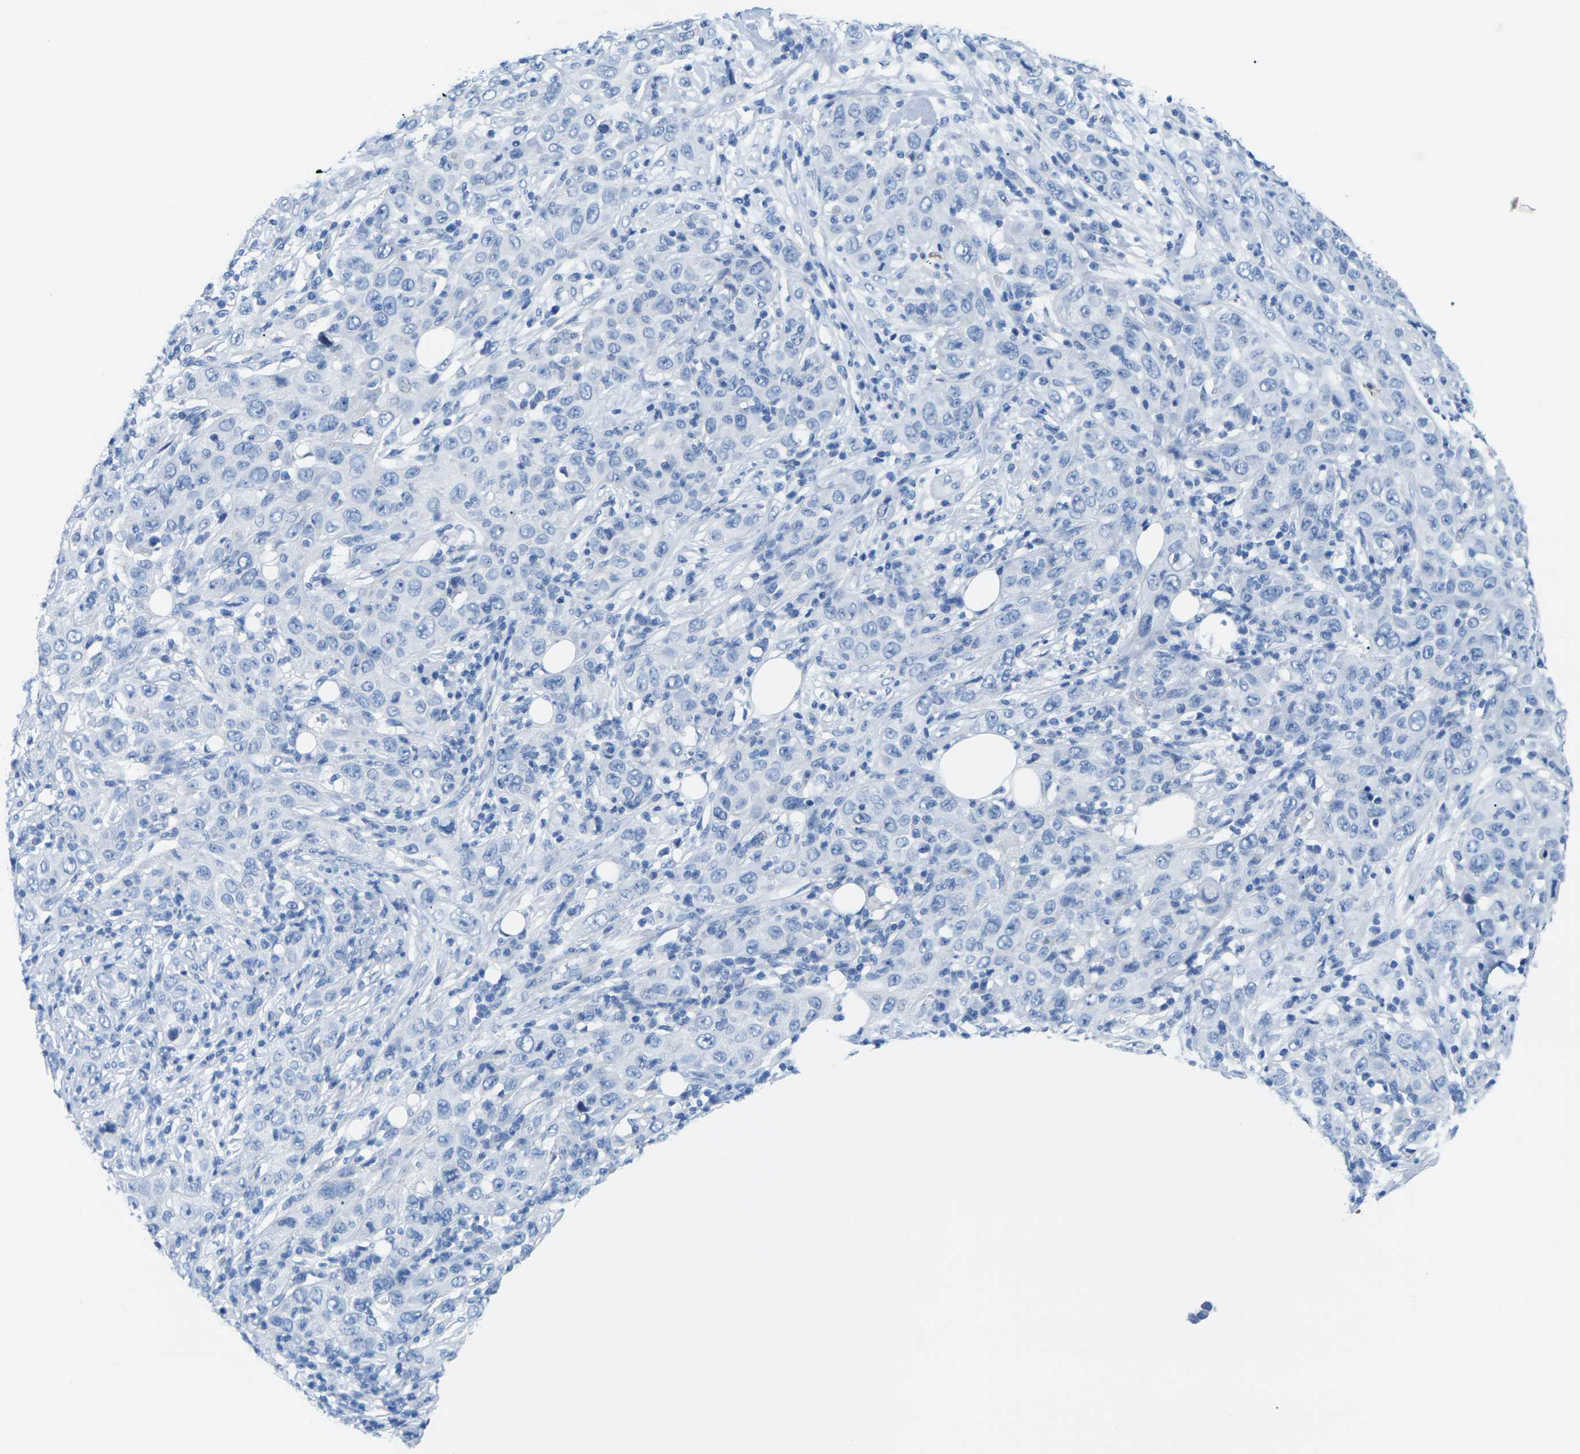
{"staining": {"intensity": "negative", "quantity": "none", "location": "none"}, "tissue": "skin cancer", "cell_type": "Tumor cells", "image_type": "cancer", "snomed": [{"axis": "morphology", "description": "Squamous cell carcinoma, NOS"}, {"axis": "topography", "description": "Skin"}], "caption": "Tumor cells show no significant staining in skin cancer. (Stains: DAB IHC with hematoxylin counter stain, Microscopy: brightfield microscopy at high magnification).", "gene": "SLC12A1", "patient": {"sex": "female", "age": 88}}